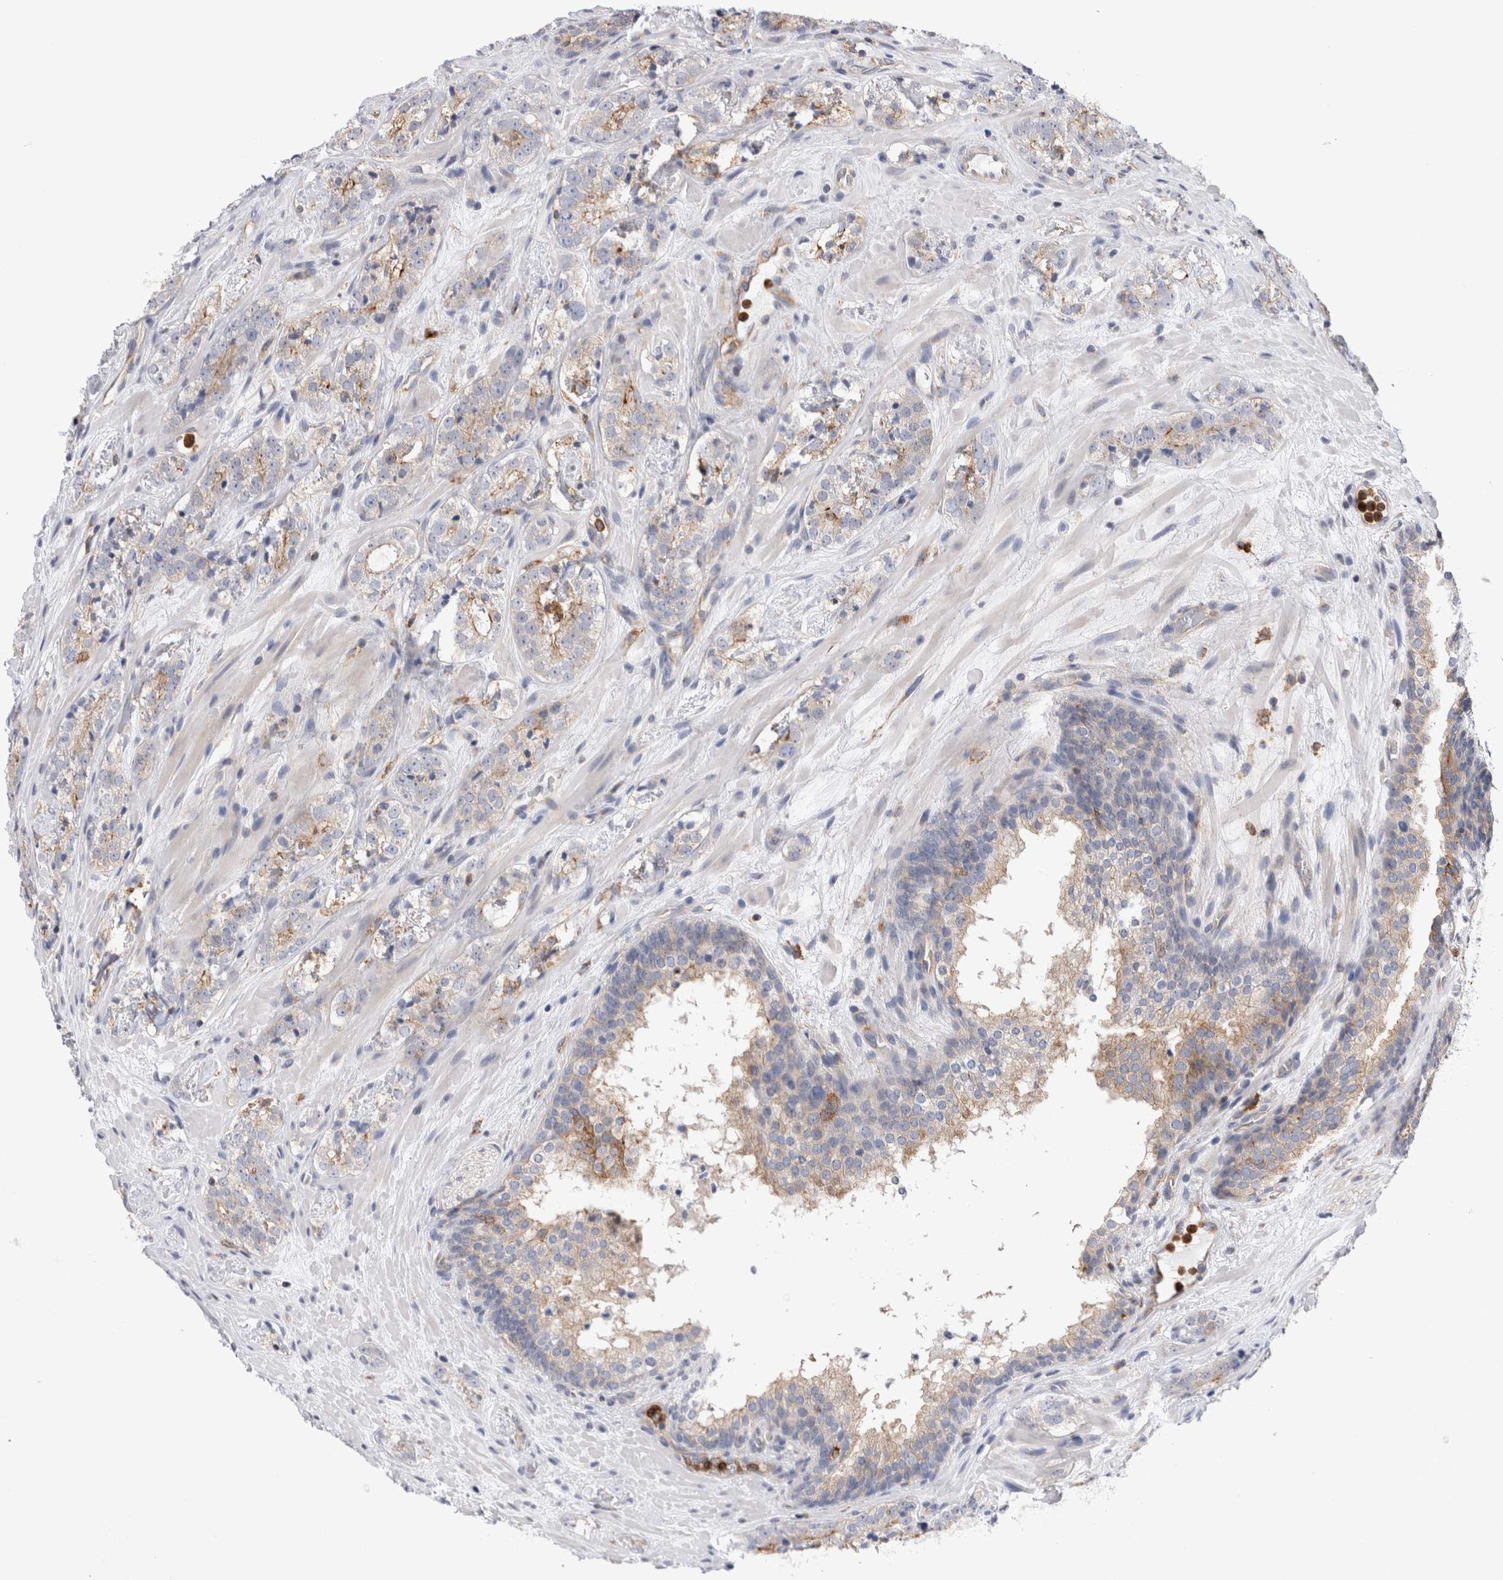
{"staining": {"intensity": "moderate", "quantity": "25%-75%", "location": "cytoplasmic/membranous"}, "tissue": "prostate cancer", "cell_type": "Tumor cells", "image_type": "cancer", "snomed": [{"axis": "morphology", "description": "Adenocarcinoma, High grade"}, {"axis": "topography", "description": "Prostate"}], "caption": "Prostate cancer tissue exhibits moderate cytoplasmic/membranous staining in approximately 25%-75% of tumor cells, visualized by immunohistochemistry.", "gene": "RAB11FIP1", "patient": {"sex": "male", "age": 56}}